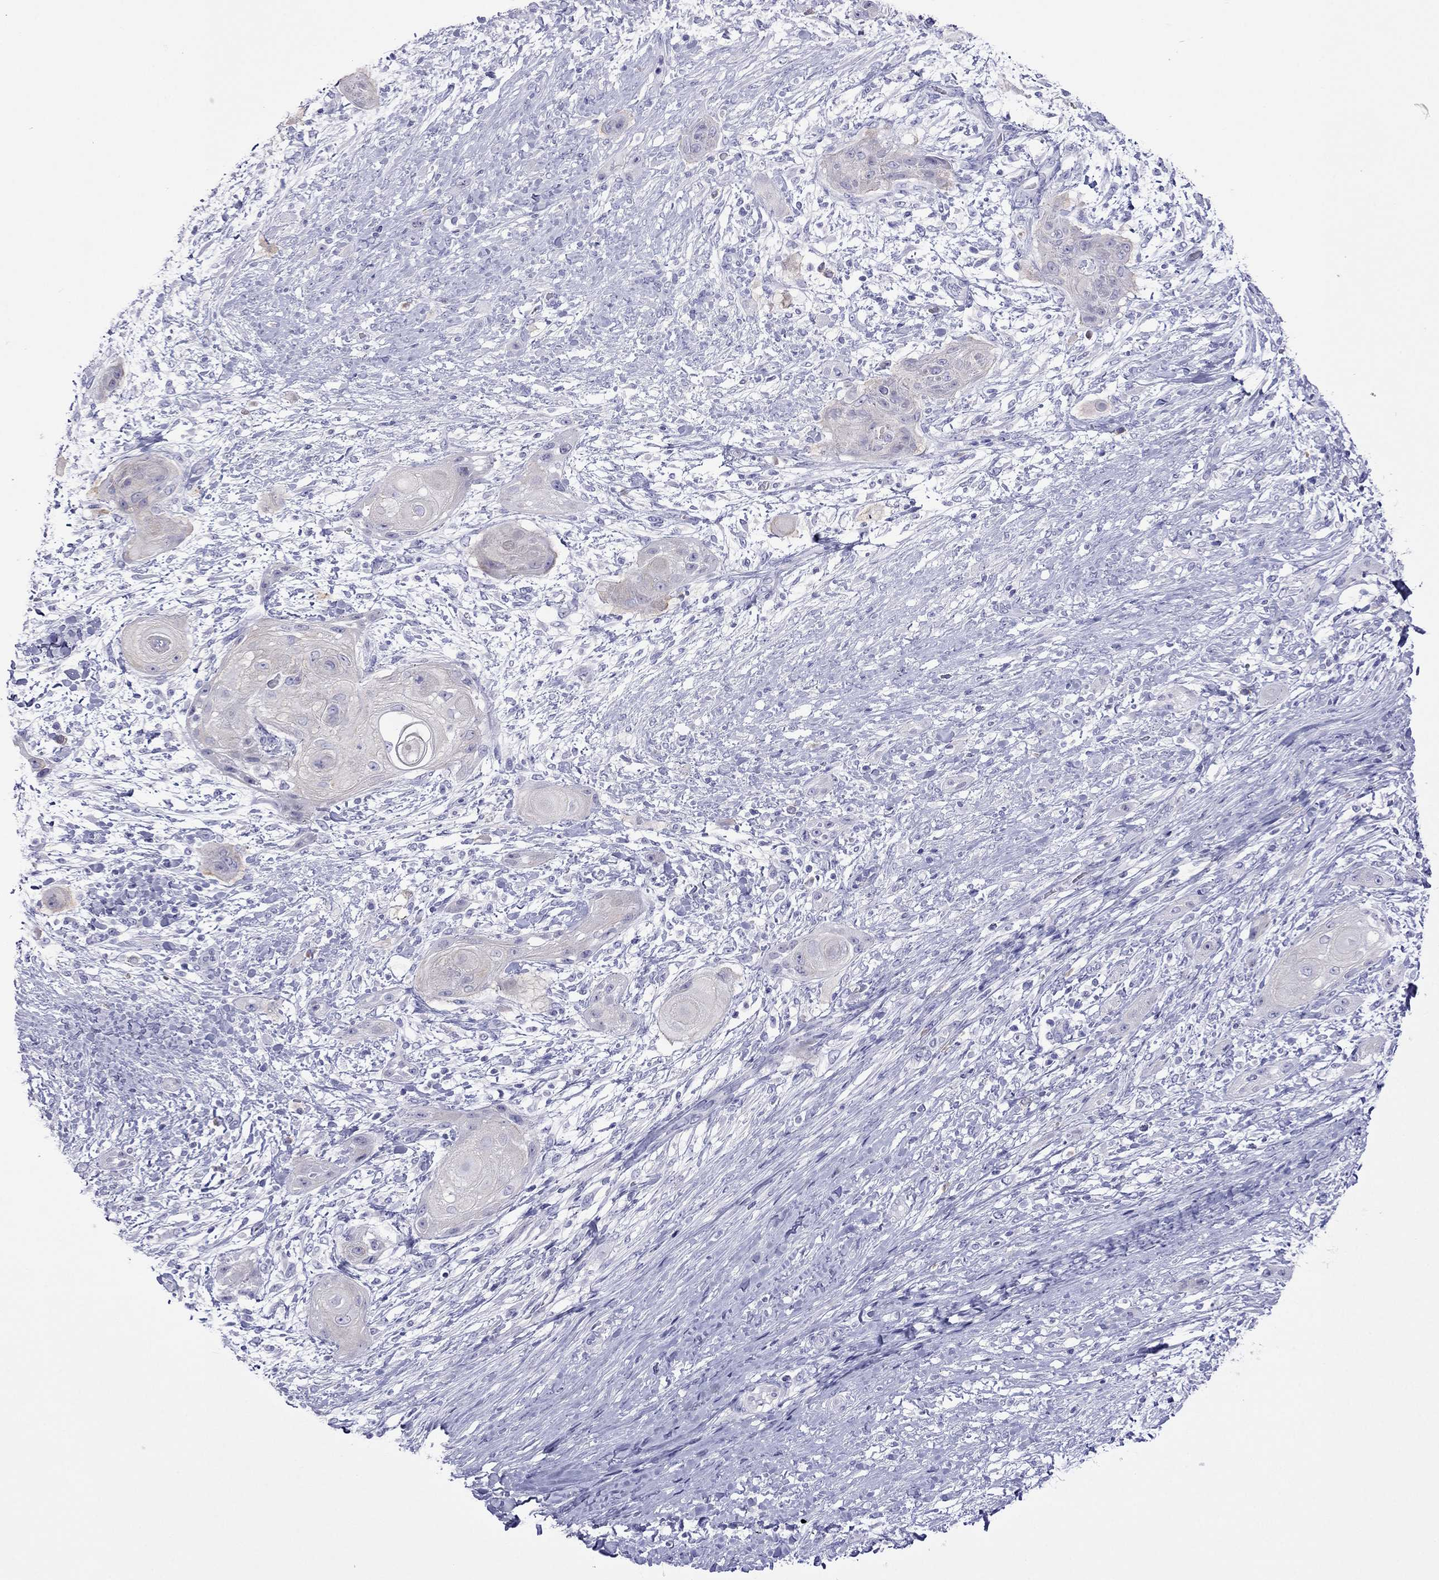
{"staining": {"intensity": "negative", "quantity": "none", "location": "none"}, "tissue": "skin cancer", "cell_type": "Tumor cells", "image_type": "cancer", "snomed": [{"axis": "morphology", "description": "Squamous cell carcinoma, NOS"}, {"axis": "topography", "description": "Skin"}], "caption": "IHC image of neoplastic tissue: human squamous cell carcinoma (skin) stained with DAB (3,3'-diaminobenzidine) shows no significant protein positivity in tumor cells.", "gene": "PCDHA6", "patient": {"sex": "male", "age": 62}}